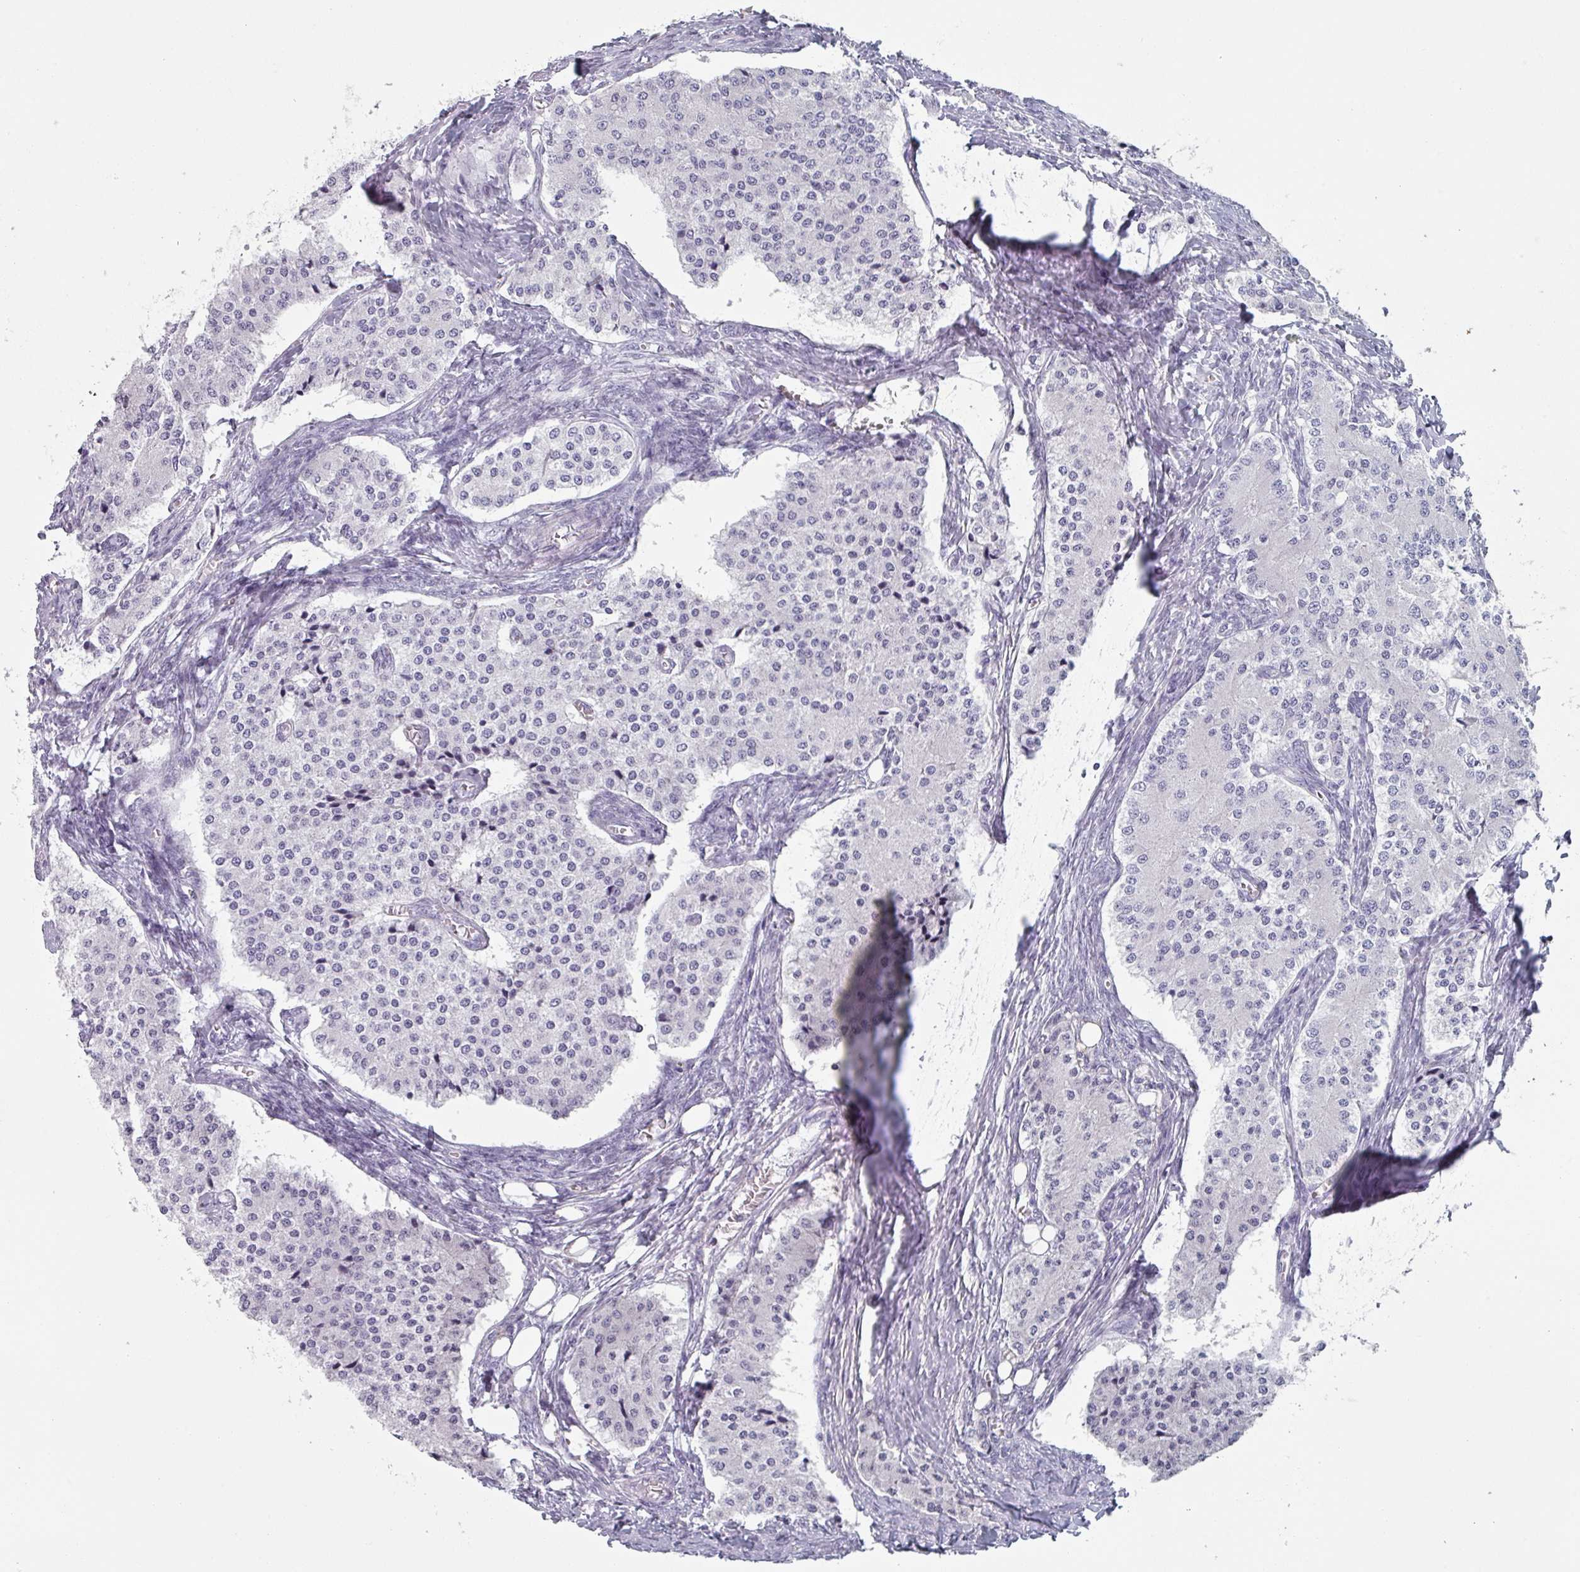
{"staining": {"intensity": "negative", "quantity": "none", "location": "none"}, "tissue": "carcinoid", "cell_type": "Tumor cells", "image_type": "cancer", "snomed": [{"axis": "morphology", "description": "Carcinoid, malignant, NOS"}, {"axis": "topography", "description": "Colon"}], "caption": "IHC photomicrograph of neoplastic tissue: malignant carcinoid stained with DAB demonstrates no significant protein expression in tumor cells.", "gene": "SLC35G2", "patient": {"sex": "female", "age": 52}}